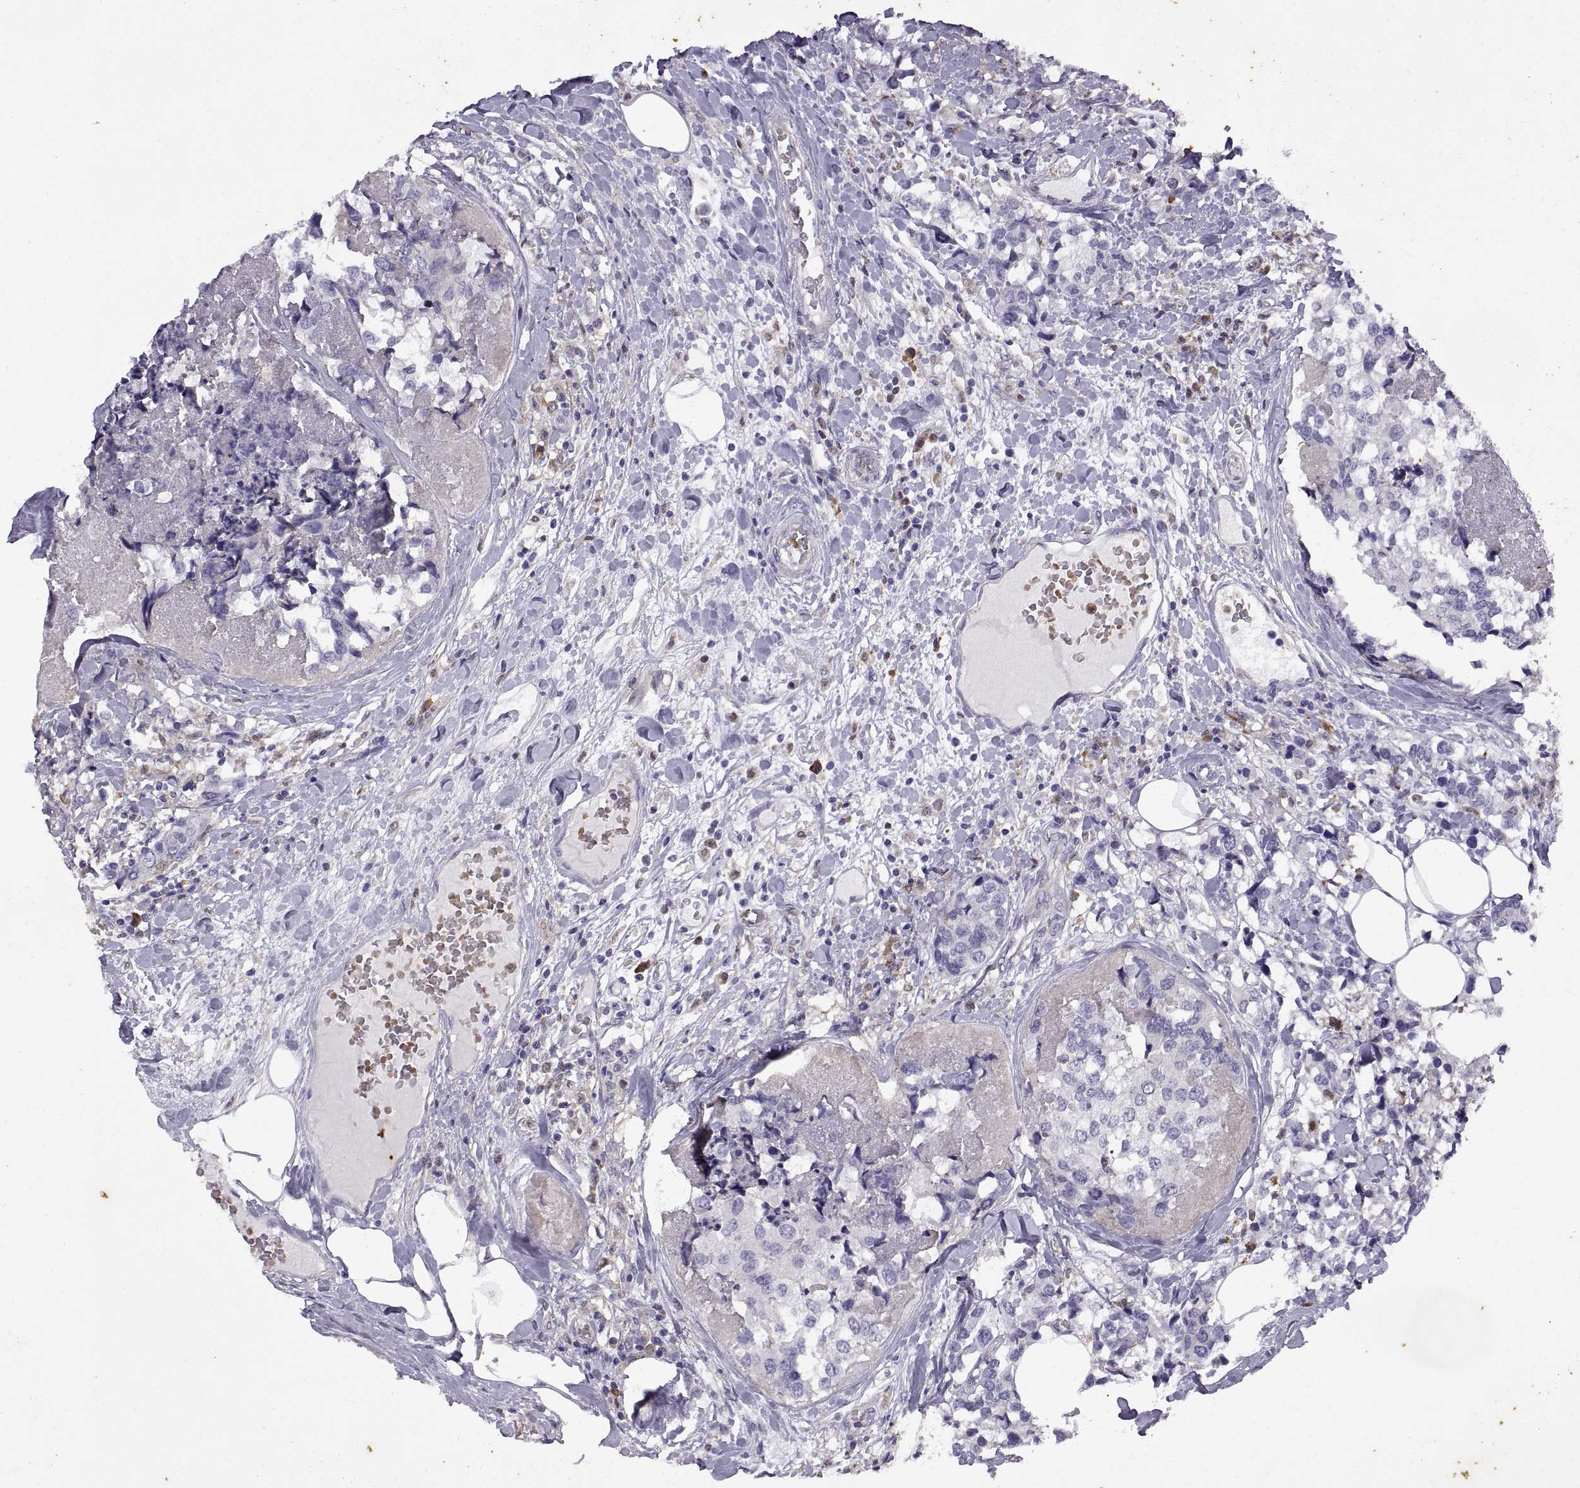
{"staining": {"intensity": "negative", "quantity": "none", "location": "none"}, "tissue": "breast cancer", "cell_type": "Tumor cells", "image_type": "cancer", "snomed": [{"axis": "morphology", "description": "Lobular carcinoma"}, {"axis": "topography", "description": "Breast"}], "caption": "Tumor cells are negative for brown protein staining in breast cancer. (IHC, brightfield microscopy, high magnification).", "gene": "DOK3", "patient": {"sex": "female", "age": 59}}